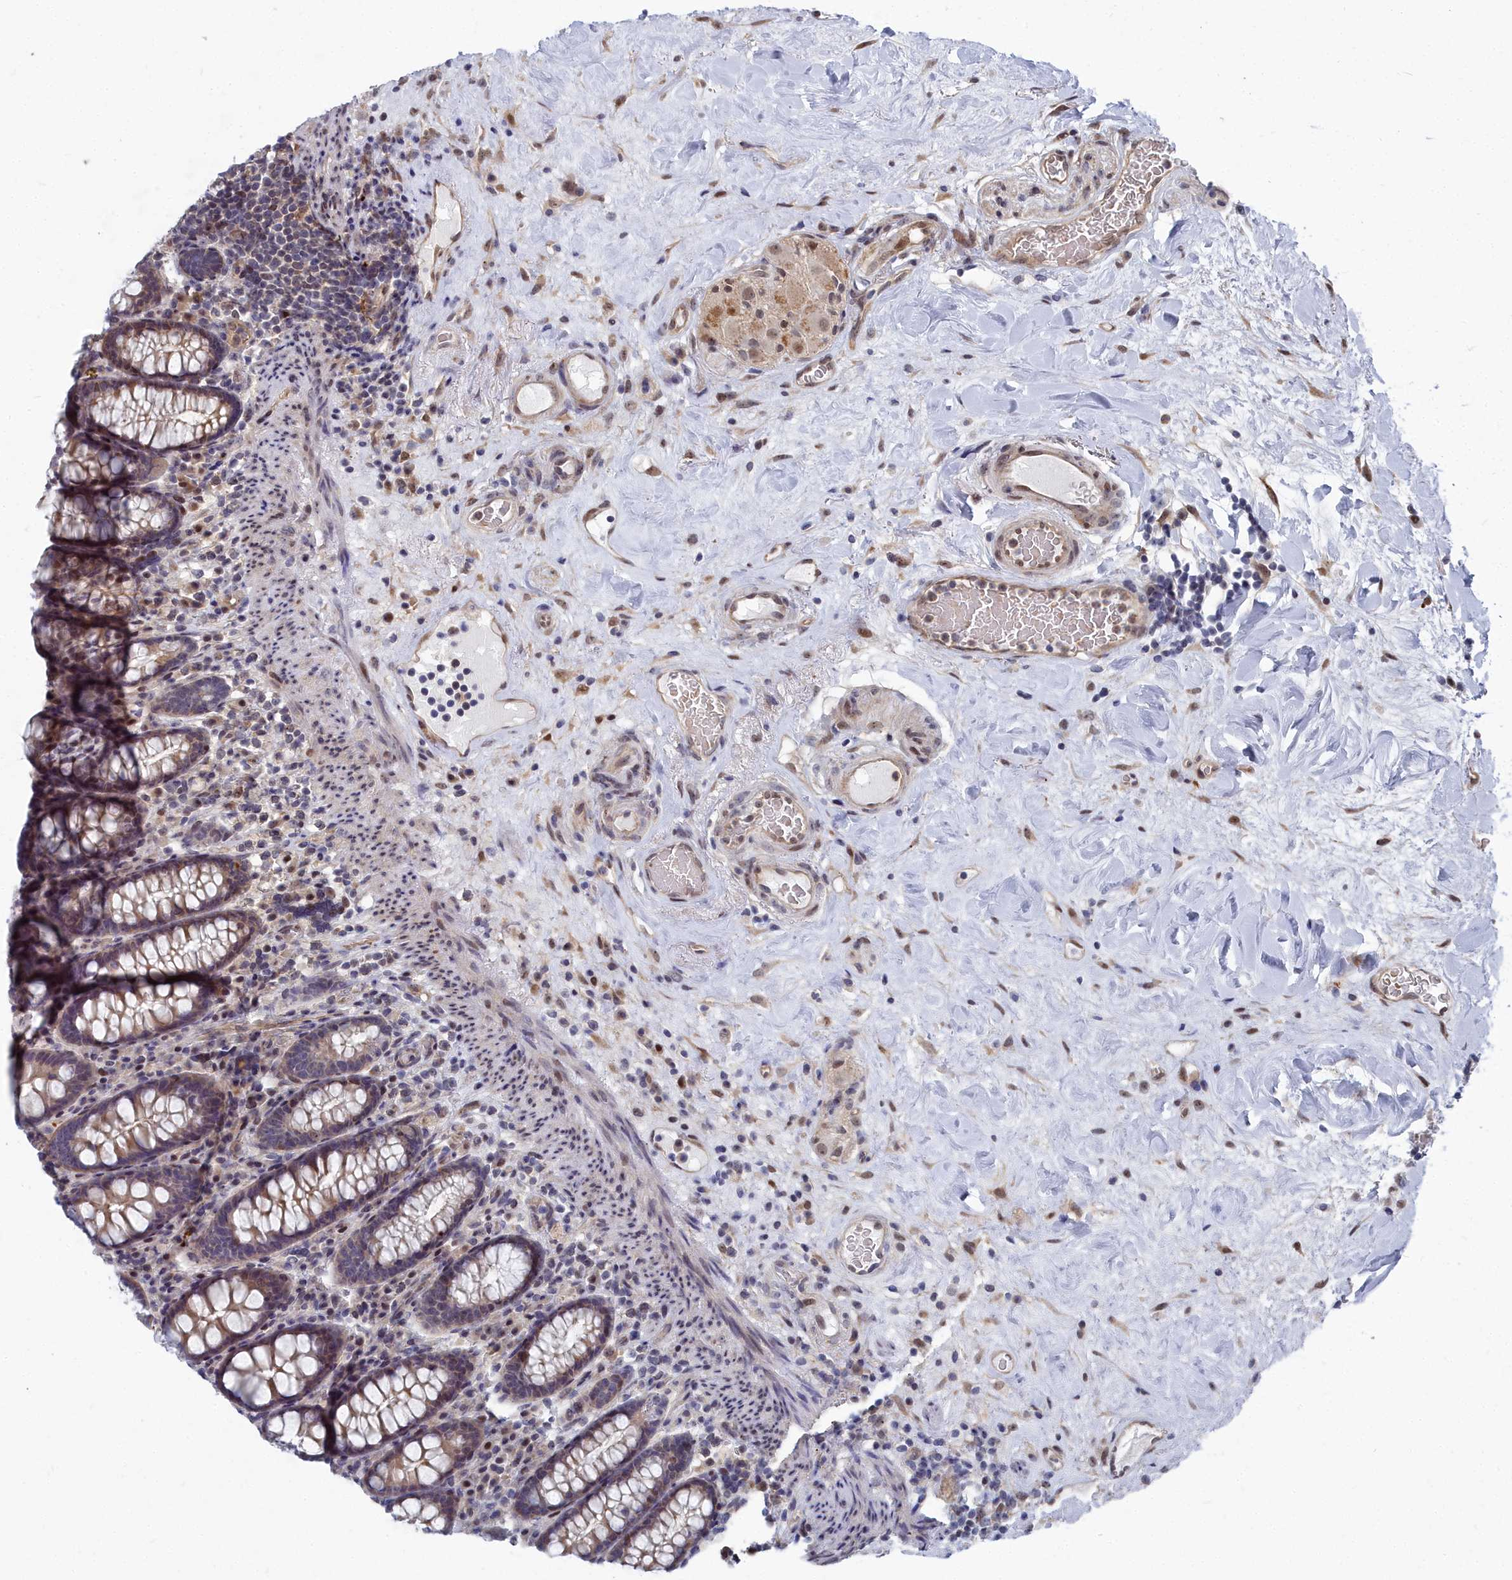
{"staining": {"intensity": "moderate", "quantity": ">75%", "location": "nuclear"}, "tissue": "colon", "cell_type": "Endothelial cells", "image_type": "normal", "snomed": [{"axis": "morphology", "description": "Normal tissue, NOS"}, {"axis": "topography", "description": "Colon"}], "caption": "Moderate nuclear staining is appreciated in about >75% of endothelial cells in benign colon. The staining was performed using DAB, with brown indicating positive protein expression. Nuclei are stained blue with hematoxylin.", "gene": "RPS27A", "patient": {"sex": "female", "age": 79}}